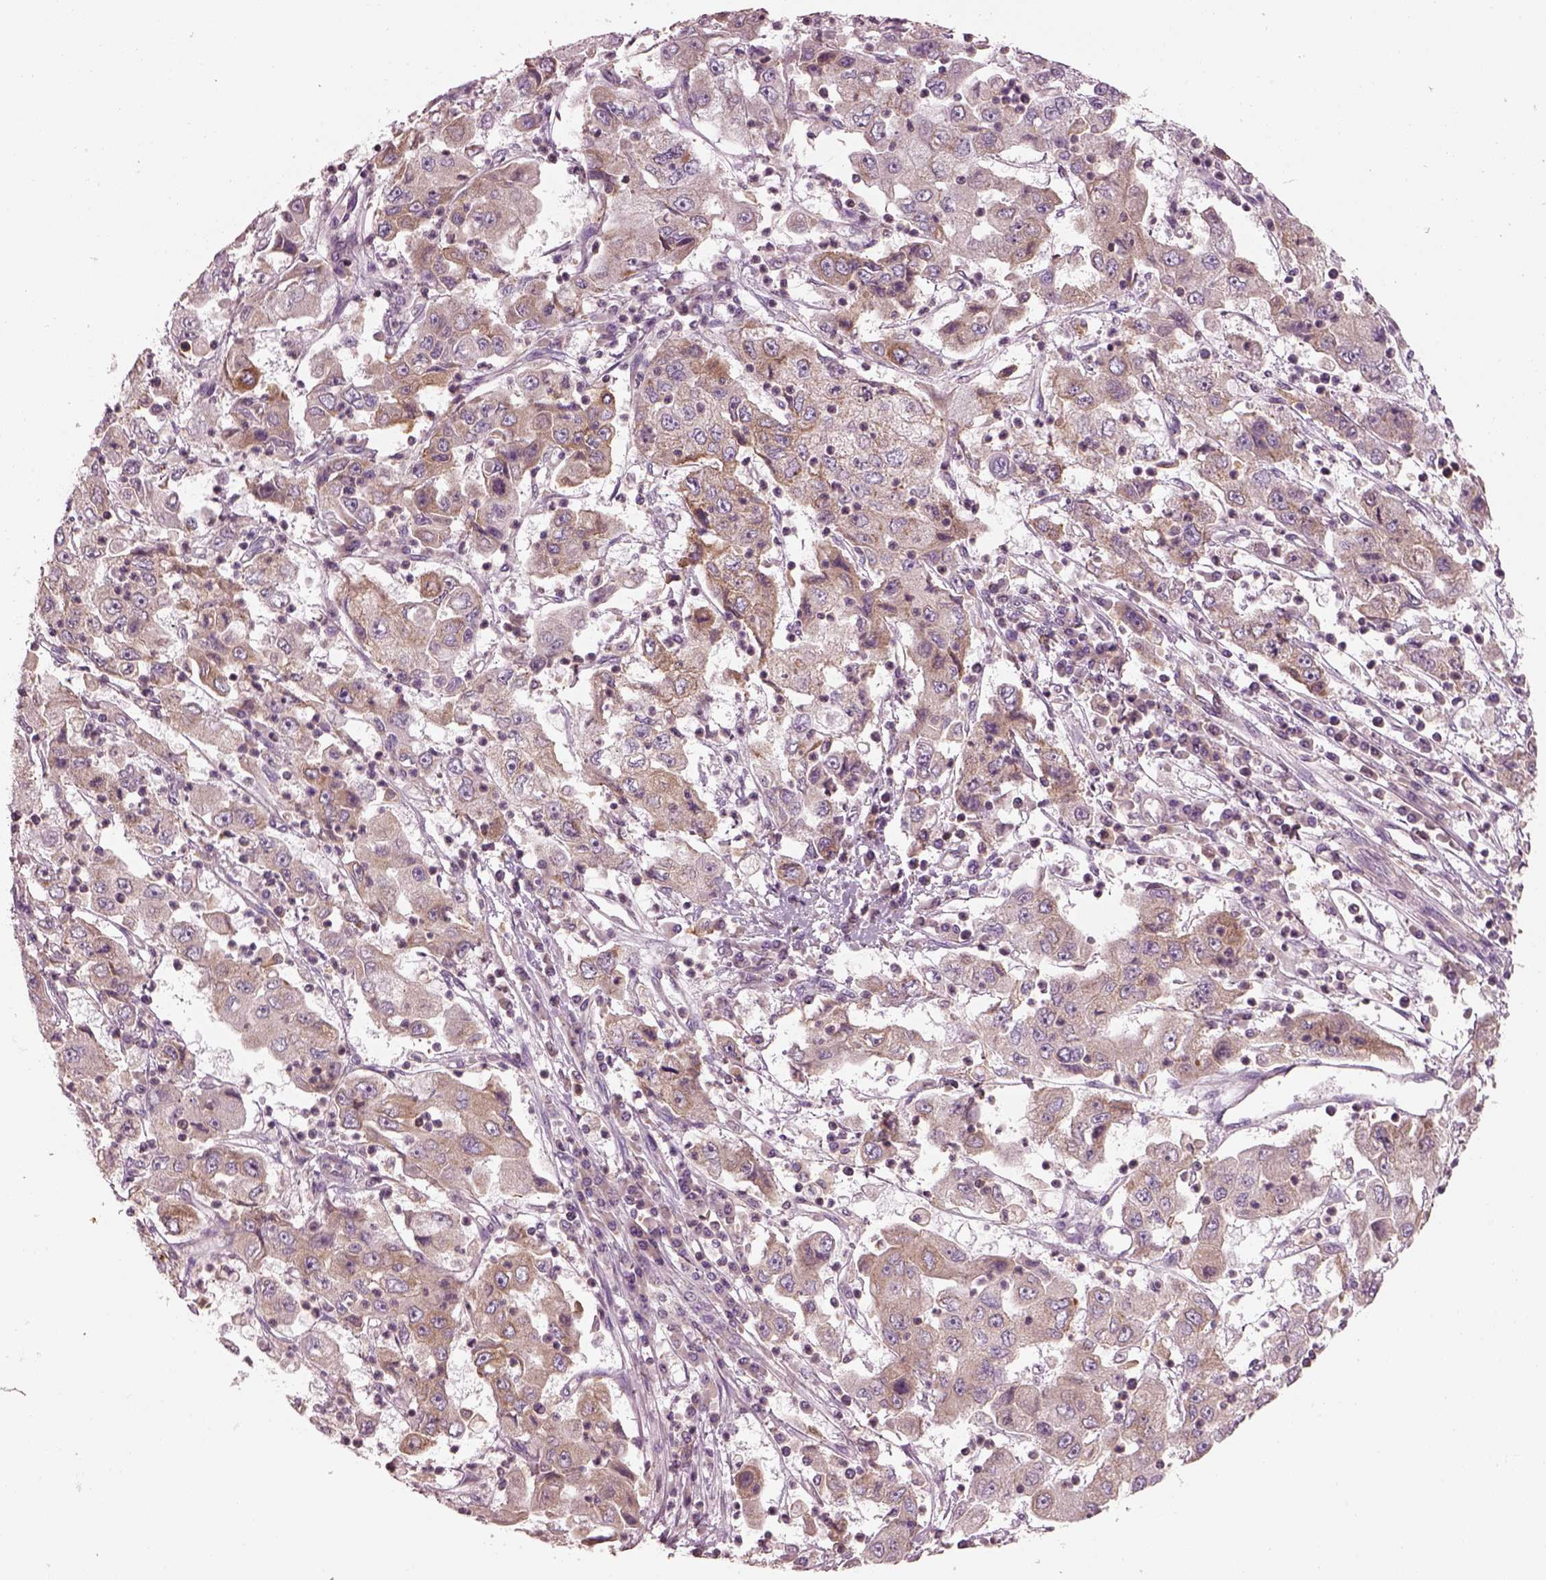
{"staining": {"intensity": "weak", "quantity": "<25%", "location": "cytoplasmic/membranous"}, "tissue": "cervical cancer", "cell_type": "Tumor cells", "image_type": "cancer", "snomed": [{"axis": "morphology", "description": "Squamous cell carcinoma, NOS"}, {"axis": "topography", "description": "Cervix"}], "caption": "IHC of human cervical cancer (squamous cell carcinoma) shows no positivity in tumor cells.", "gene": "CAD", "patient": {"sex": "female", "age": 36}}